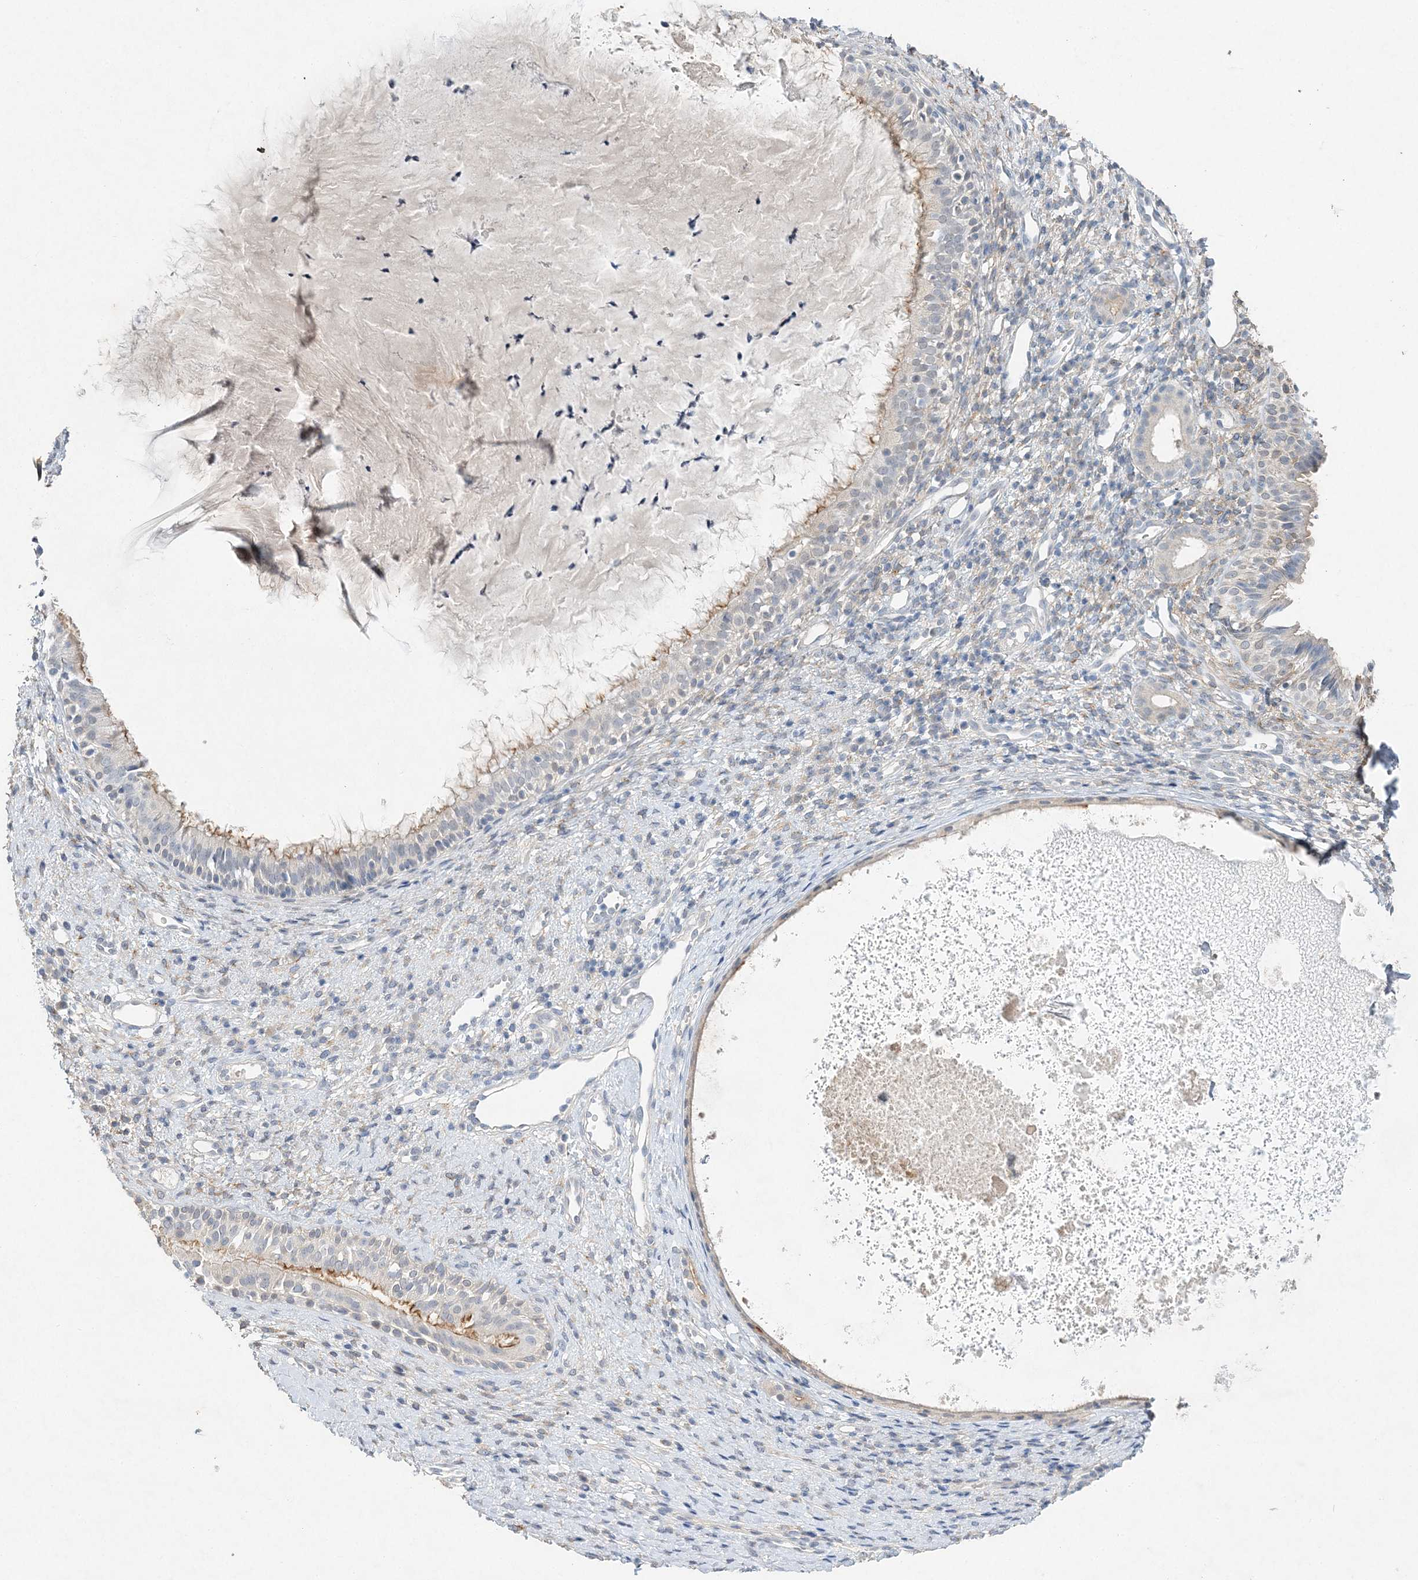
{"staining": {"intensity": "weak", "quantity": "25%-75%", "location": "cytoplasmic/membranous"}, "tissue": "nasopharynx", "cell_type": "Respiratory epithelial cells", "image_type": "normal", "snomed": [{"axis": "morphology", "description": "Normal tissue, NOS"}, {"axis": "topography", "description": "Nasopharynx"}], "caption": "Protein analysis of normal nasopharynx demonstrates weak cytoplasmic/membranous expression in about 25%-75% of respiratory epithelial cells.", "gene": "MAT2B", "patient": {"sex": "male", "age": 22}}